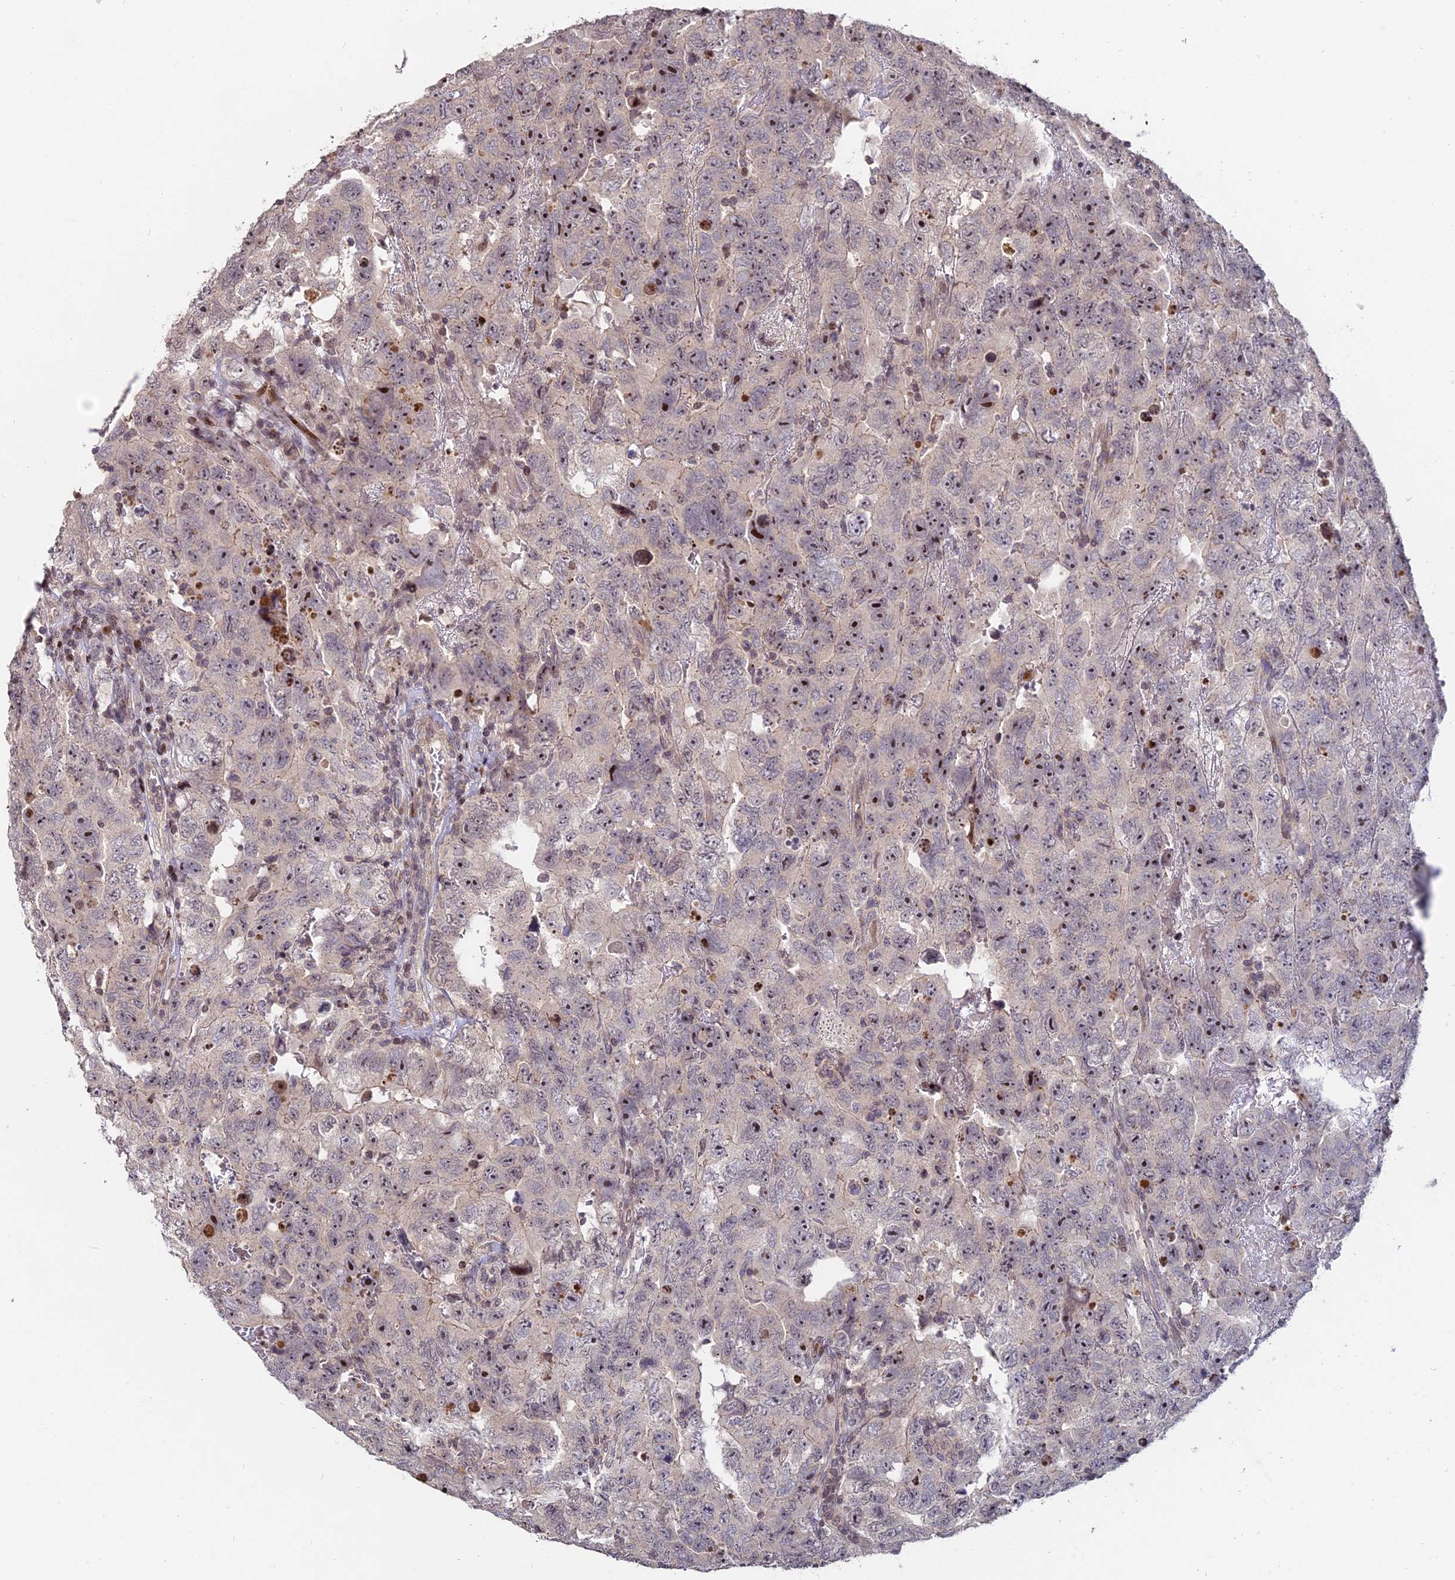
{"staining": {"intensity": "moderate", "quantity": "<25%", "location": "nuclear"}, "tissue": "testis cancer", "cell_type": "Tumor cells", "image_type": "cancer", "snomed": [{"axis": "morphology", "description": "Carcinoma, Embryonal, NOS"}, {"axis": "topography", "description": "Testis"}], "caption": "Moderate nuclear positivity for a protein is present in approximately <25% of tumor cells of testis cancer (embryonal carcinoma) using immunohistochemistry.", "gene": "RBMS2", "patient": {"sex": "male", "age": 45}}